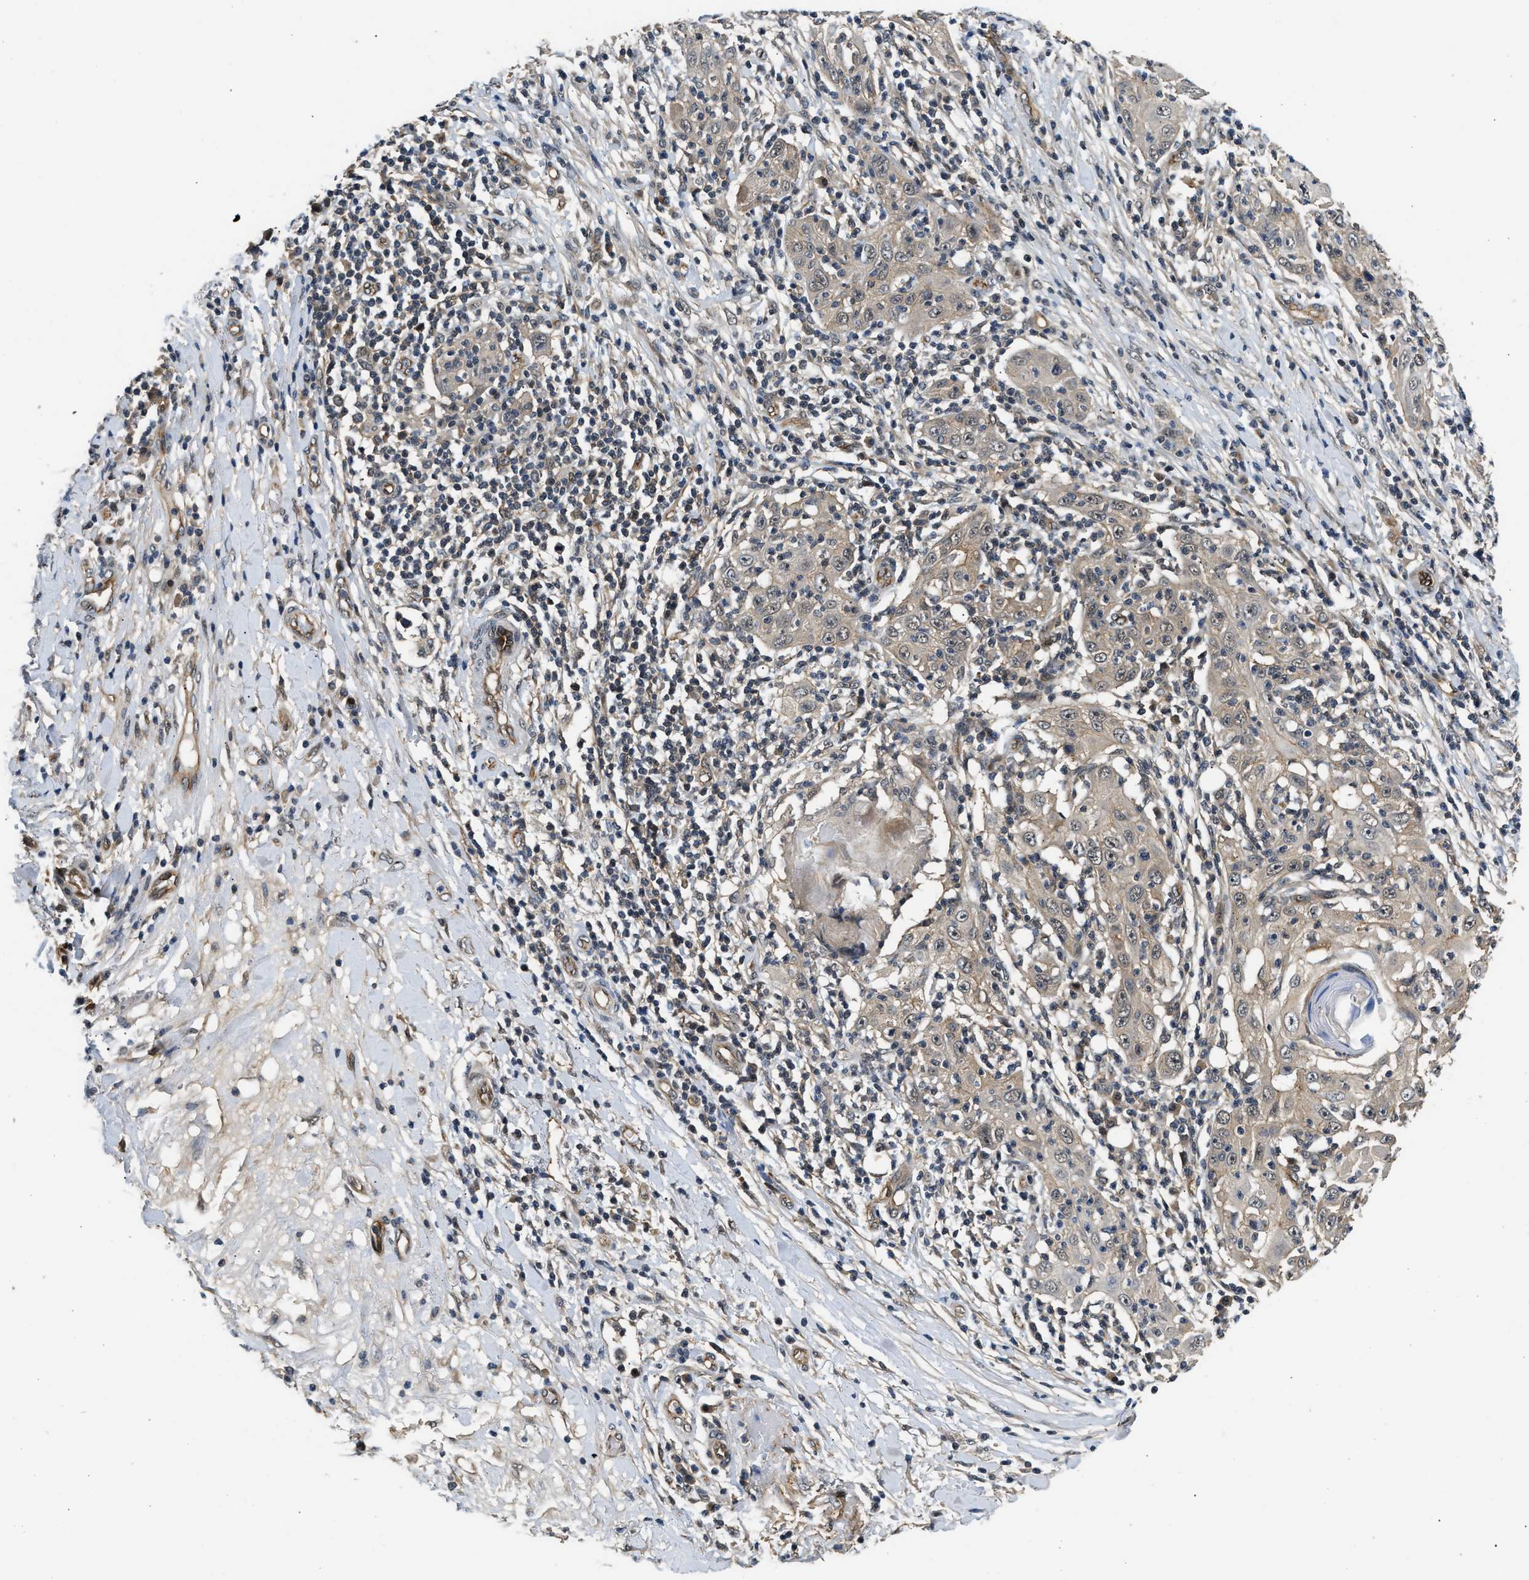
{"staining": {"intensity": "negative", "quantity": "none", "location": "none"}, "tissue": "skin cancer", "cell_type": "Tumor cells", "image_type": "cancer", "snomed": [{"axis": "morphology", "description": "Squamous cell carcinoma, NOS"}, {"axis": "topography", "description": "Skin"}], "caption": "Immunohistochemistry (IHC) micrograph of neoplastic tissue: skin cancer stained with DAB exhibits no significant protein staining in tumor cells. Nuclei are stained in blue.", "gene": "COPS2", "patient": {"sex": "female", "age": 88}}